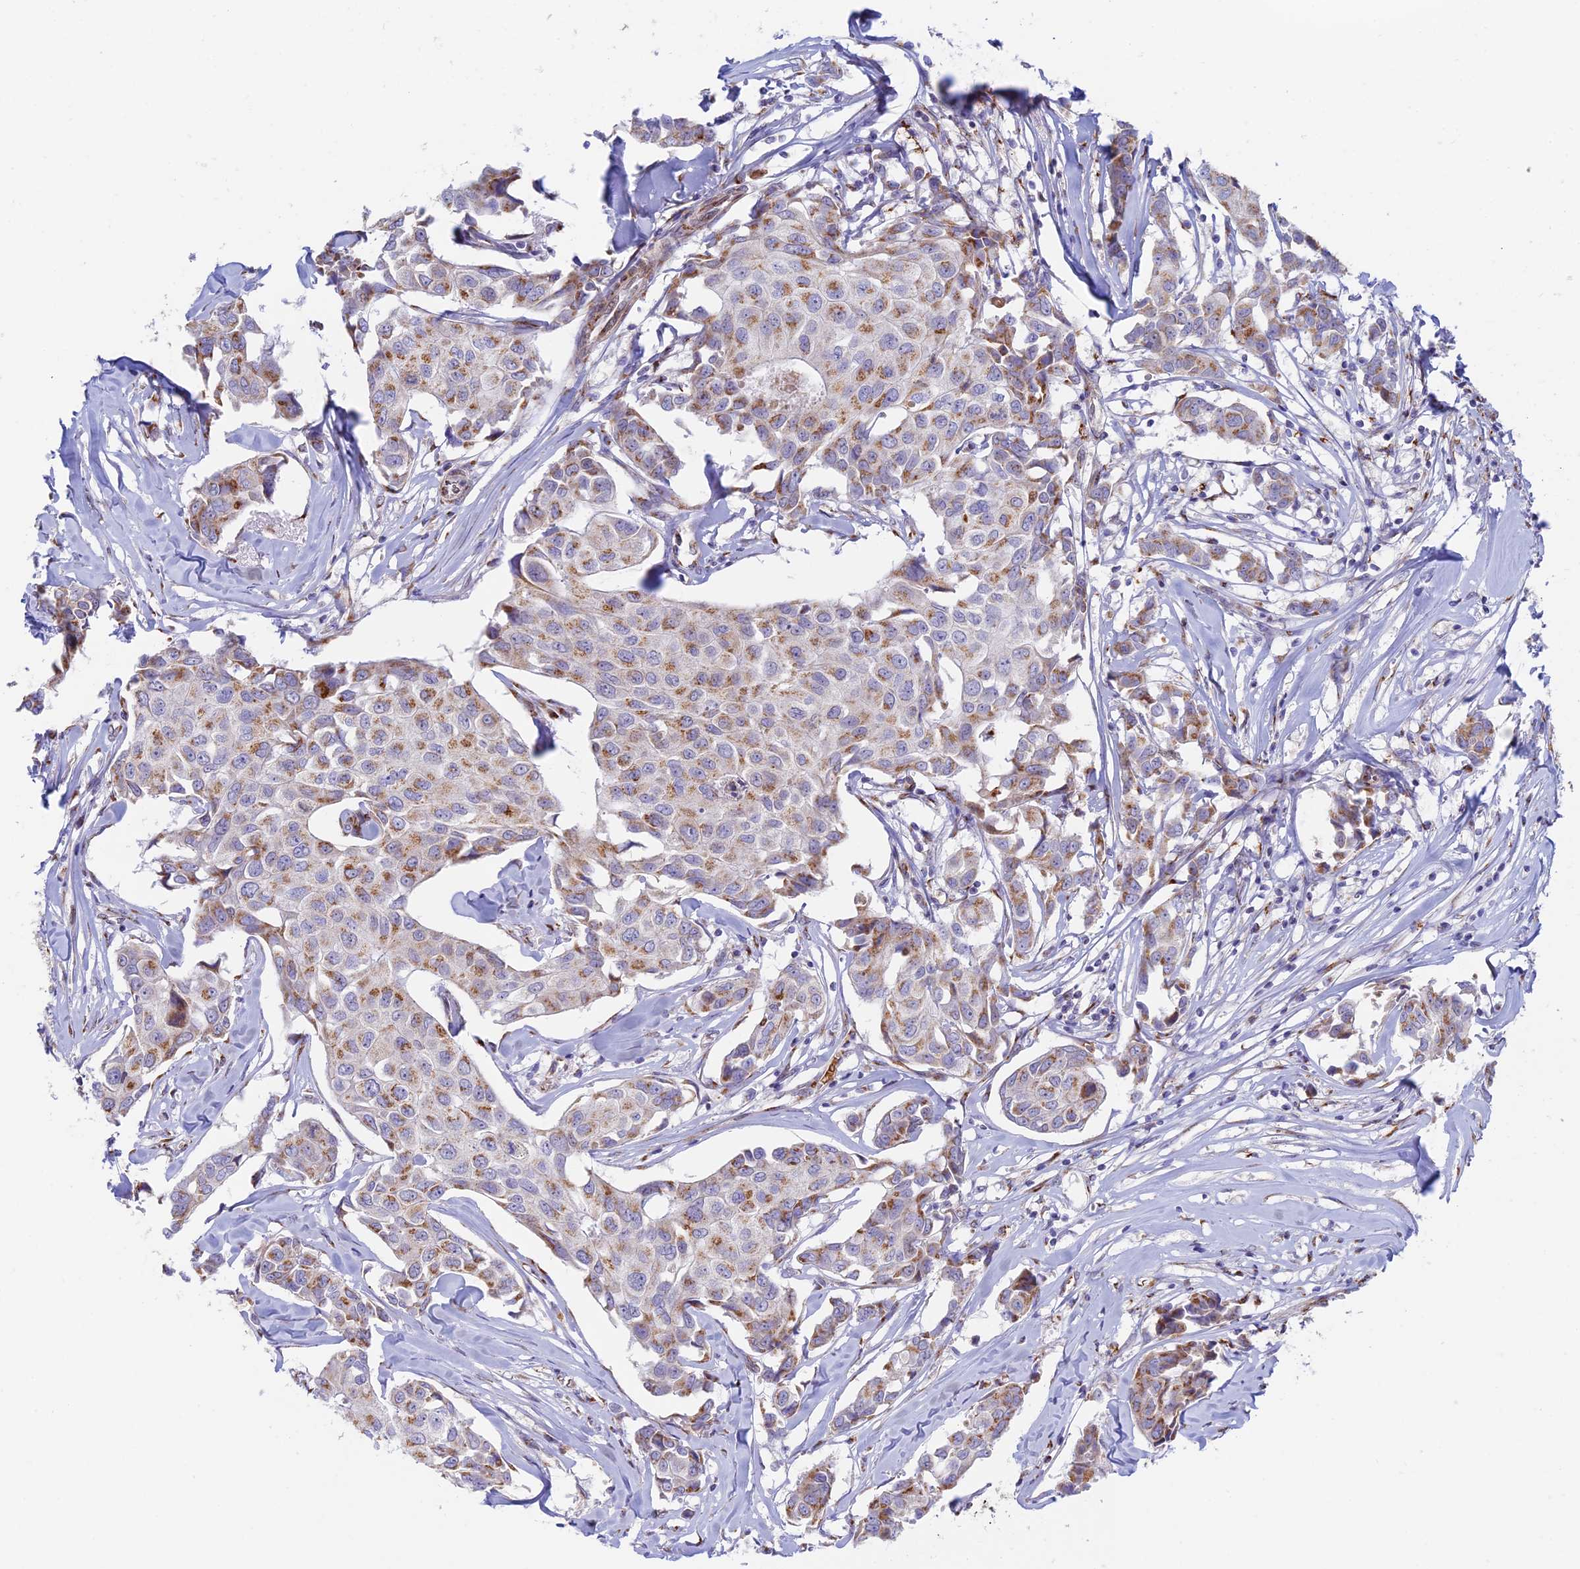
{"staining": {"intensity": "moderate", "quantity": "25%-75%", "location": "cytoplasmic/membranous"}, "tissue": "breast cancer", "cell_type": "Tumor cells", "image_type": "cancer", "snomed": [{"axis": "morphology", "description": "Duct carcinoma"}, {"axis": "topography", "description": "Breast"}], "caption": "The image reveals immunohistochemical staining of breast cancer (intraductal carcinoma). There is moderate cytoplasmic/membranous staining is seen in approximately 25%-75% of tumor cells.", "gene": "HS2ST1", "patient": {"sex": "female", "age": 80}}